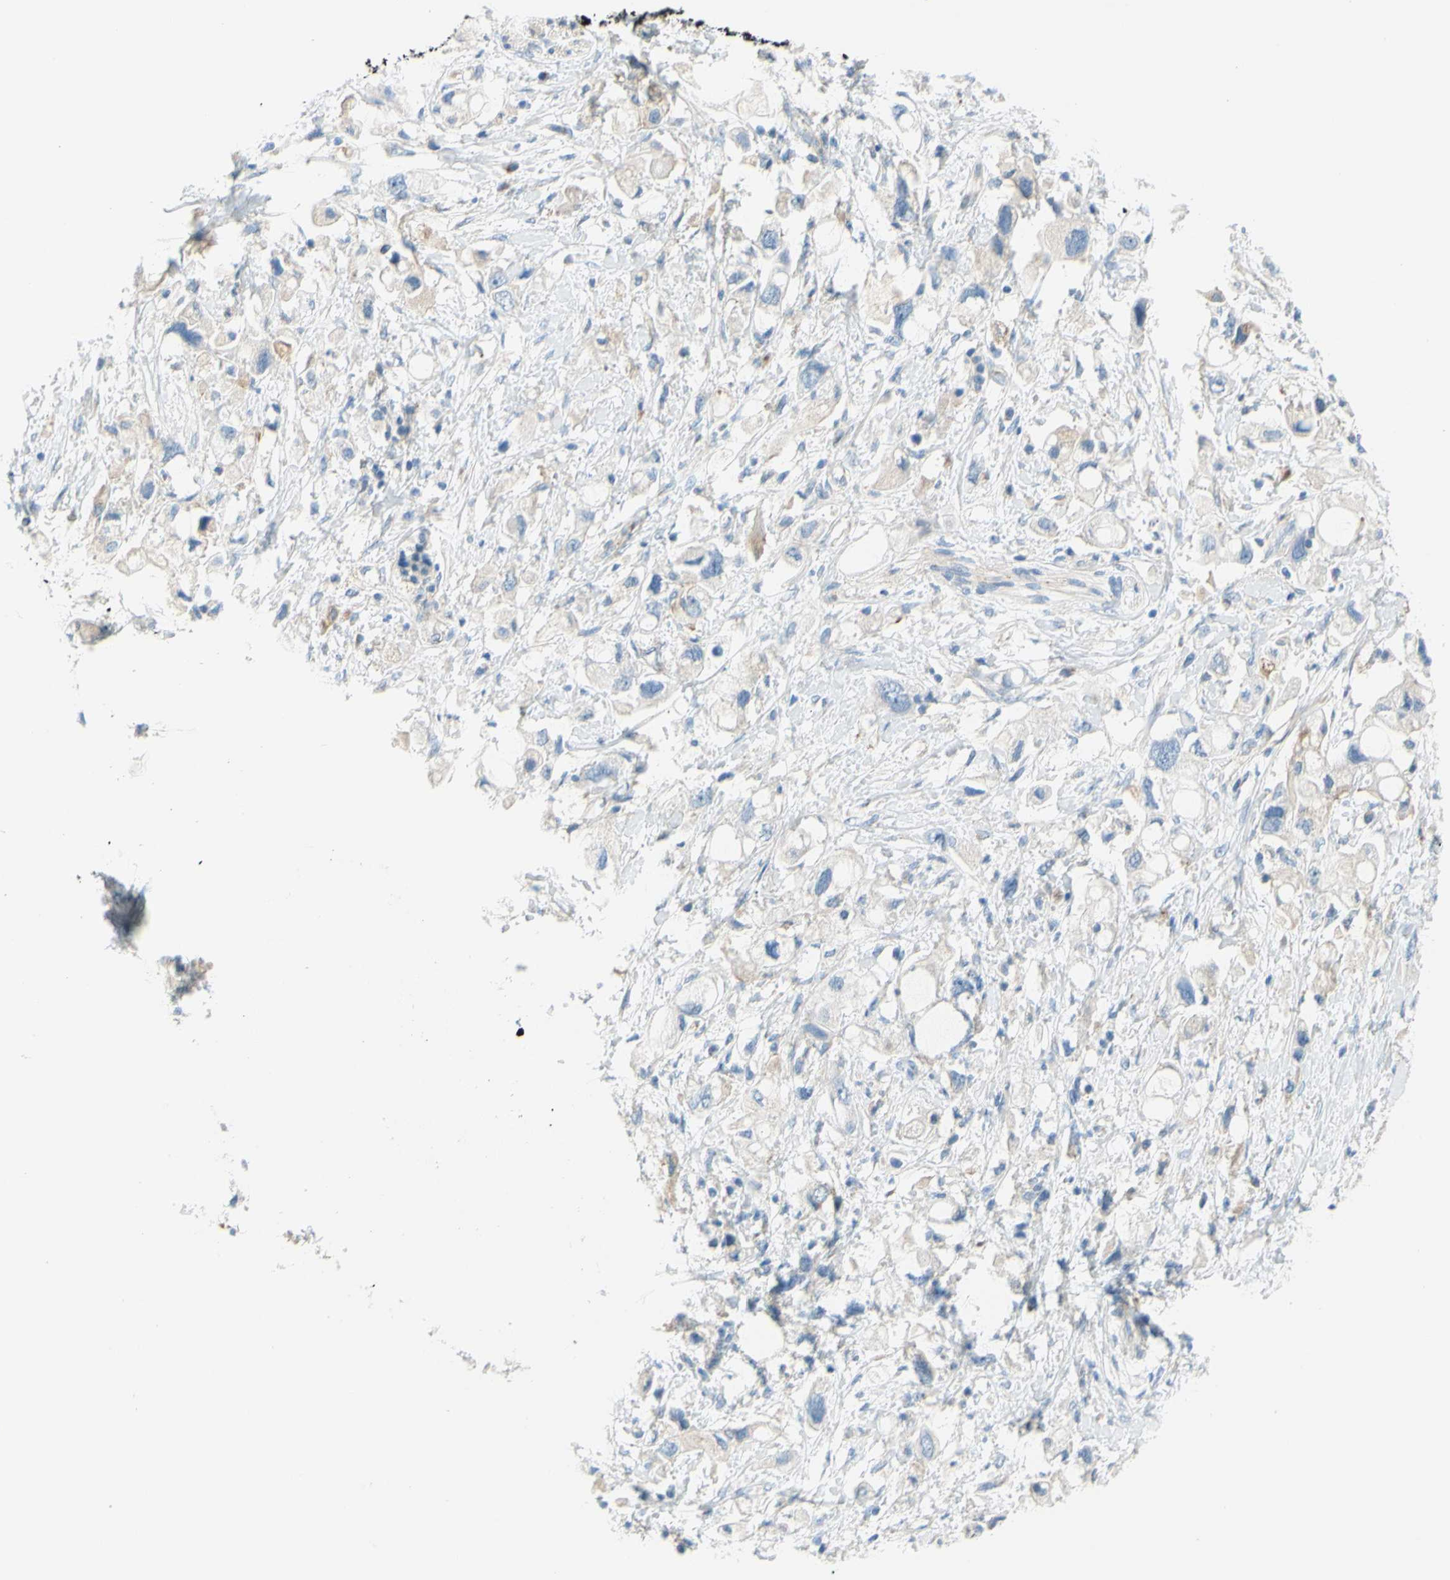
{"staining": {"intensity": "weak", "quantity": "<25%", "location": "cytoplasmic/membranous"}, "tissue": "pancreatic cancer", "cell_type": "Tumor cells", "image_type": "cancer", "snomed": [{"axis": "morphology", "description": "Adenocarcinoma, NOS"}, {"axis": "topography", "description": "Pancreas"}], "caption": "This is a histopathology image of immunohistochemistry staining of pancreatic adenocarcinoma, which shows no staining in tumor cells.", "gene": "FRMD4B", "patient": {"sex": "female", "age": 56}}